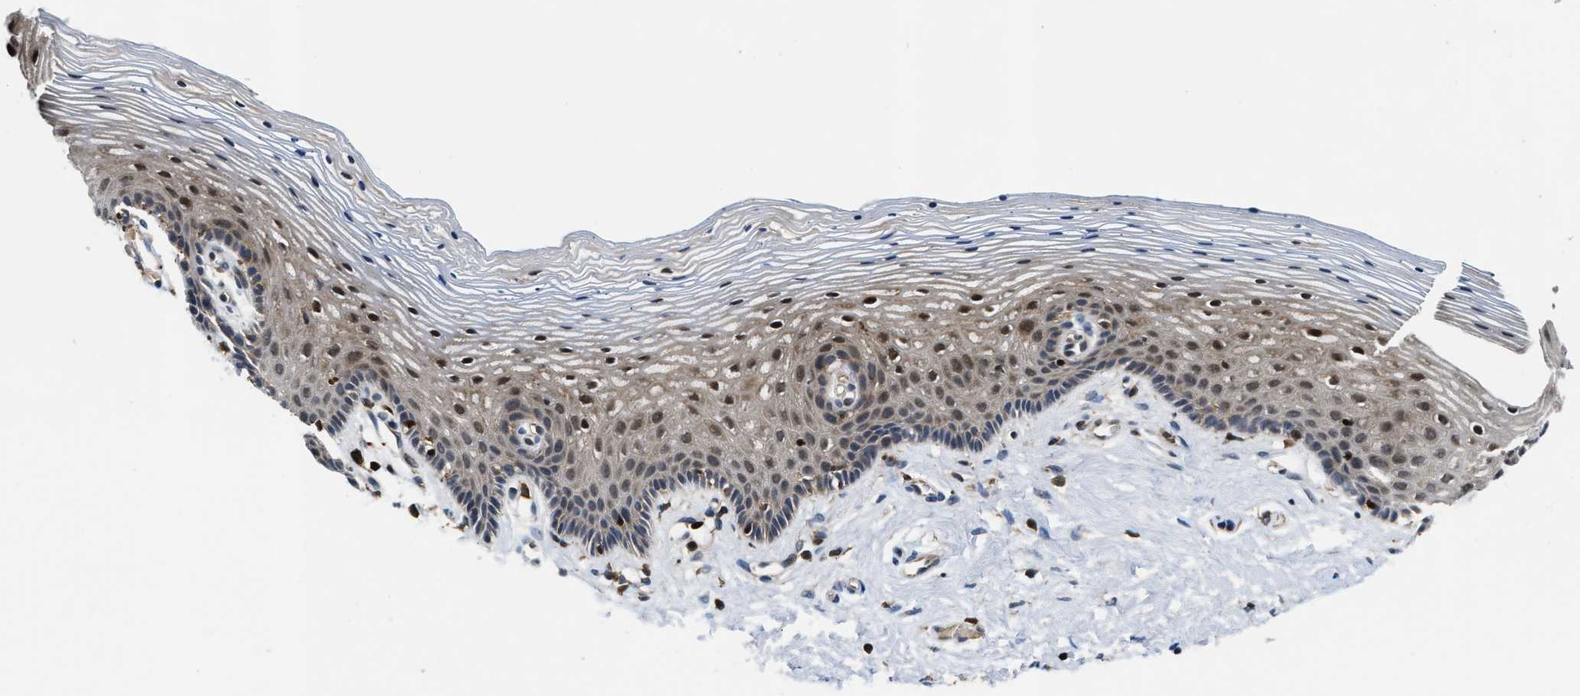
{"staining": {"intensity": "moderate", "quantity": "25%-75%", "location": "cytoplasmic/membranous,nuclear"}, "tissue": "vagina", "cell_type": "Squamous epithelial cells", "image_type": "normal", "snomed": [{"axis": "morphology", "description": "Normal tissue, NOS"}, {"axis": "topography", "description": "Vagina"}], "caption": "Vagina stained with DAB (3,3'-diaminobenzidine) IHC demonstrates medium levels of moderate cytoplasmic/membranous,nuclear expression in about 25%-75% of squamous epithelial cells.", "gene": "OSTF1", "patient": {"sex": "female", "age": 32}}